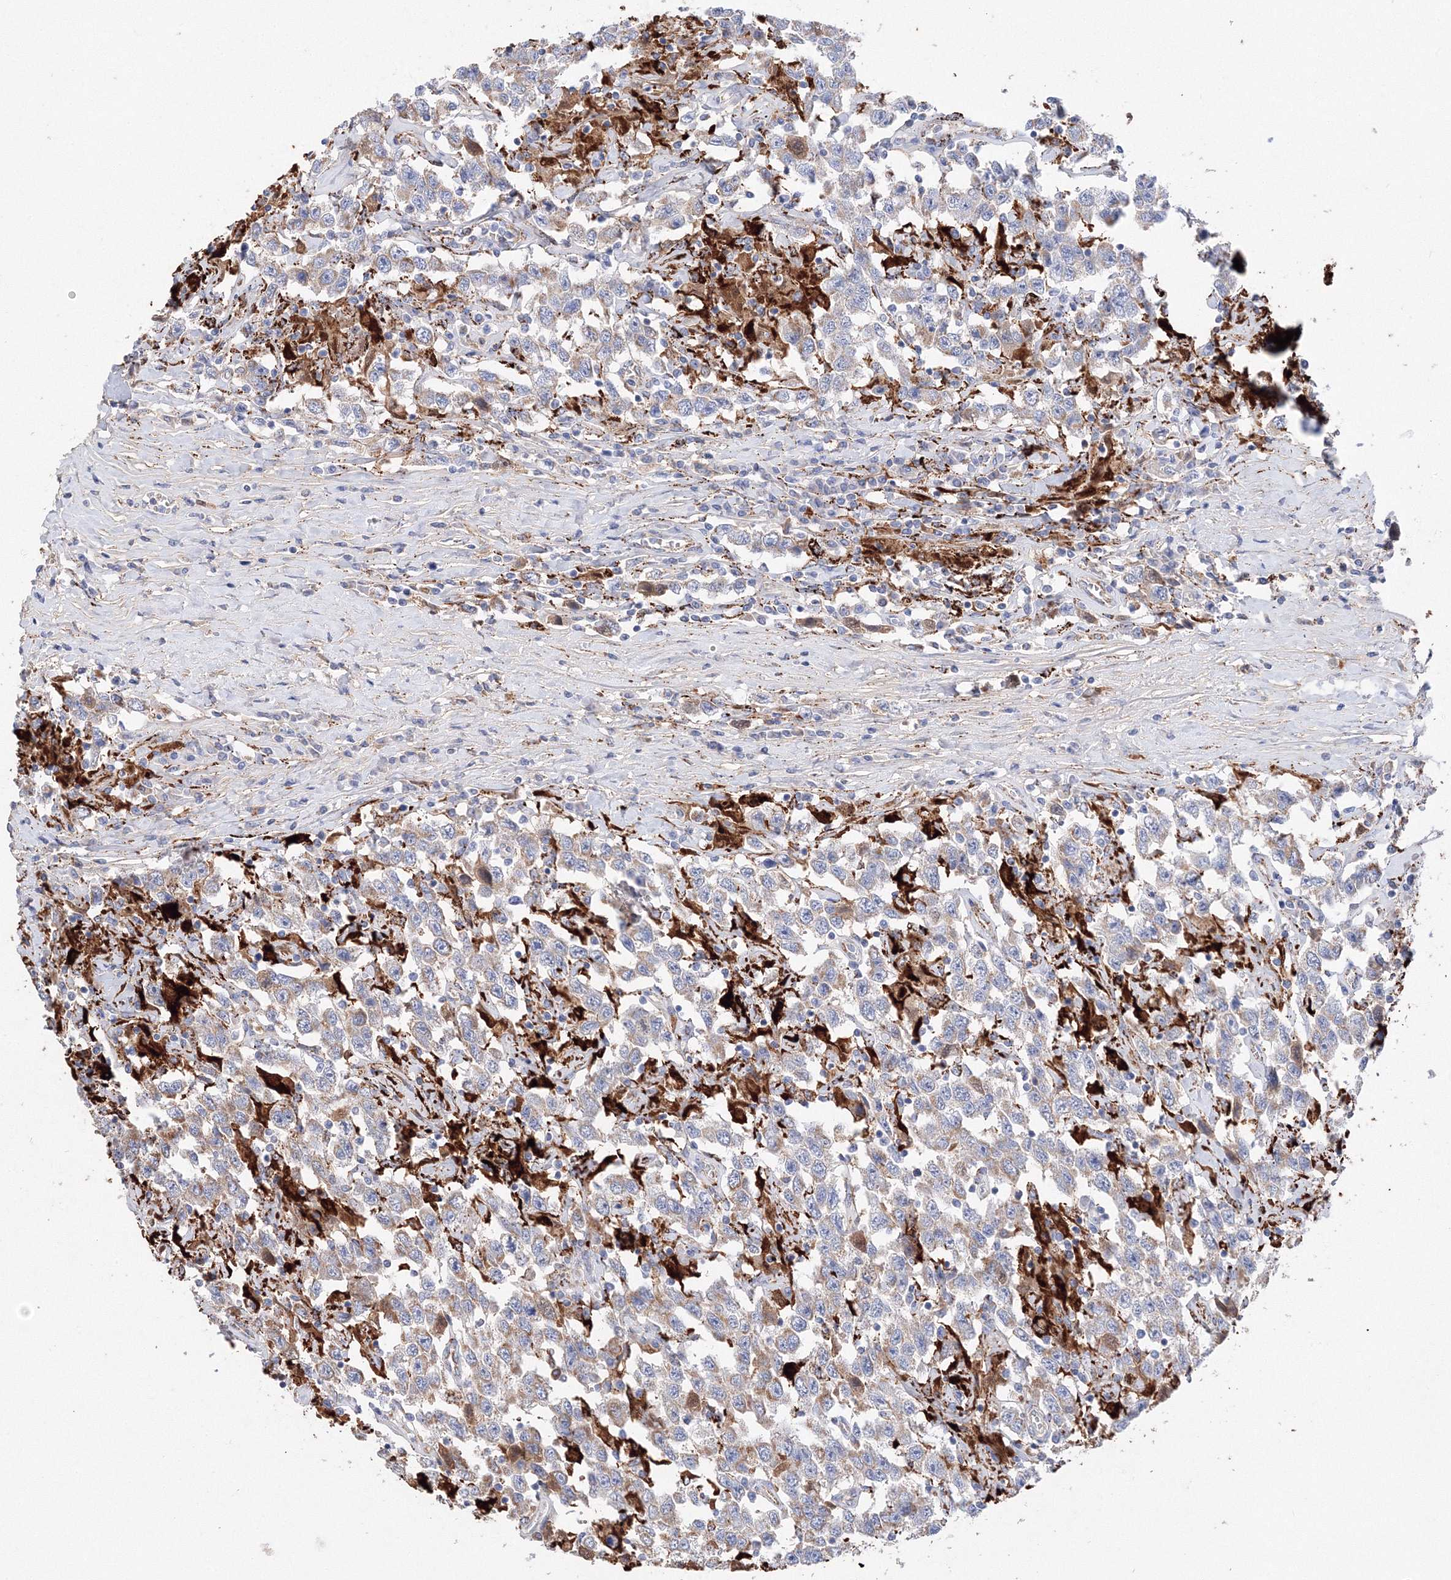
{"staining": {"intensity": "moderate", "quantity": "<25%", "location": "cytoplasmic/membranous"}, "tissue": "testis cancer", "cell_type": "Tumor cells", "image_type": "cancer", "snomed": [{"axis": "morphology", "description": "Seminoma, NOS"}, {"axis": "topography", "description": "Testis"}], "caption": "Tumor cells exhibit low levels of moderate cytoplasmic/membranous positivity in approximately <25% of cells in seminoma (testis).", "gene": "MERTK", "patient": {"sex": "male", "age": 41}}